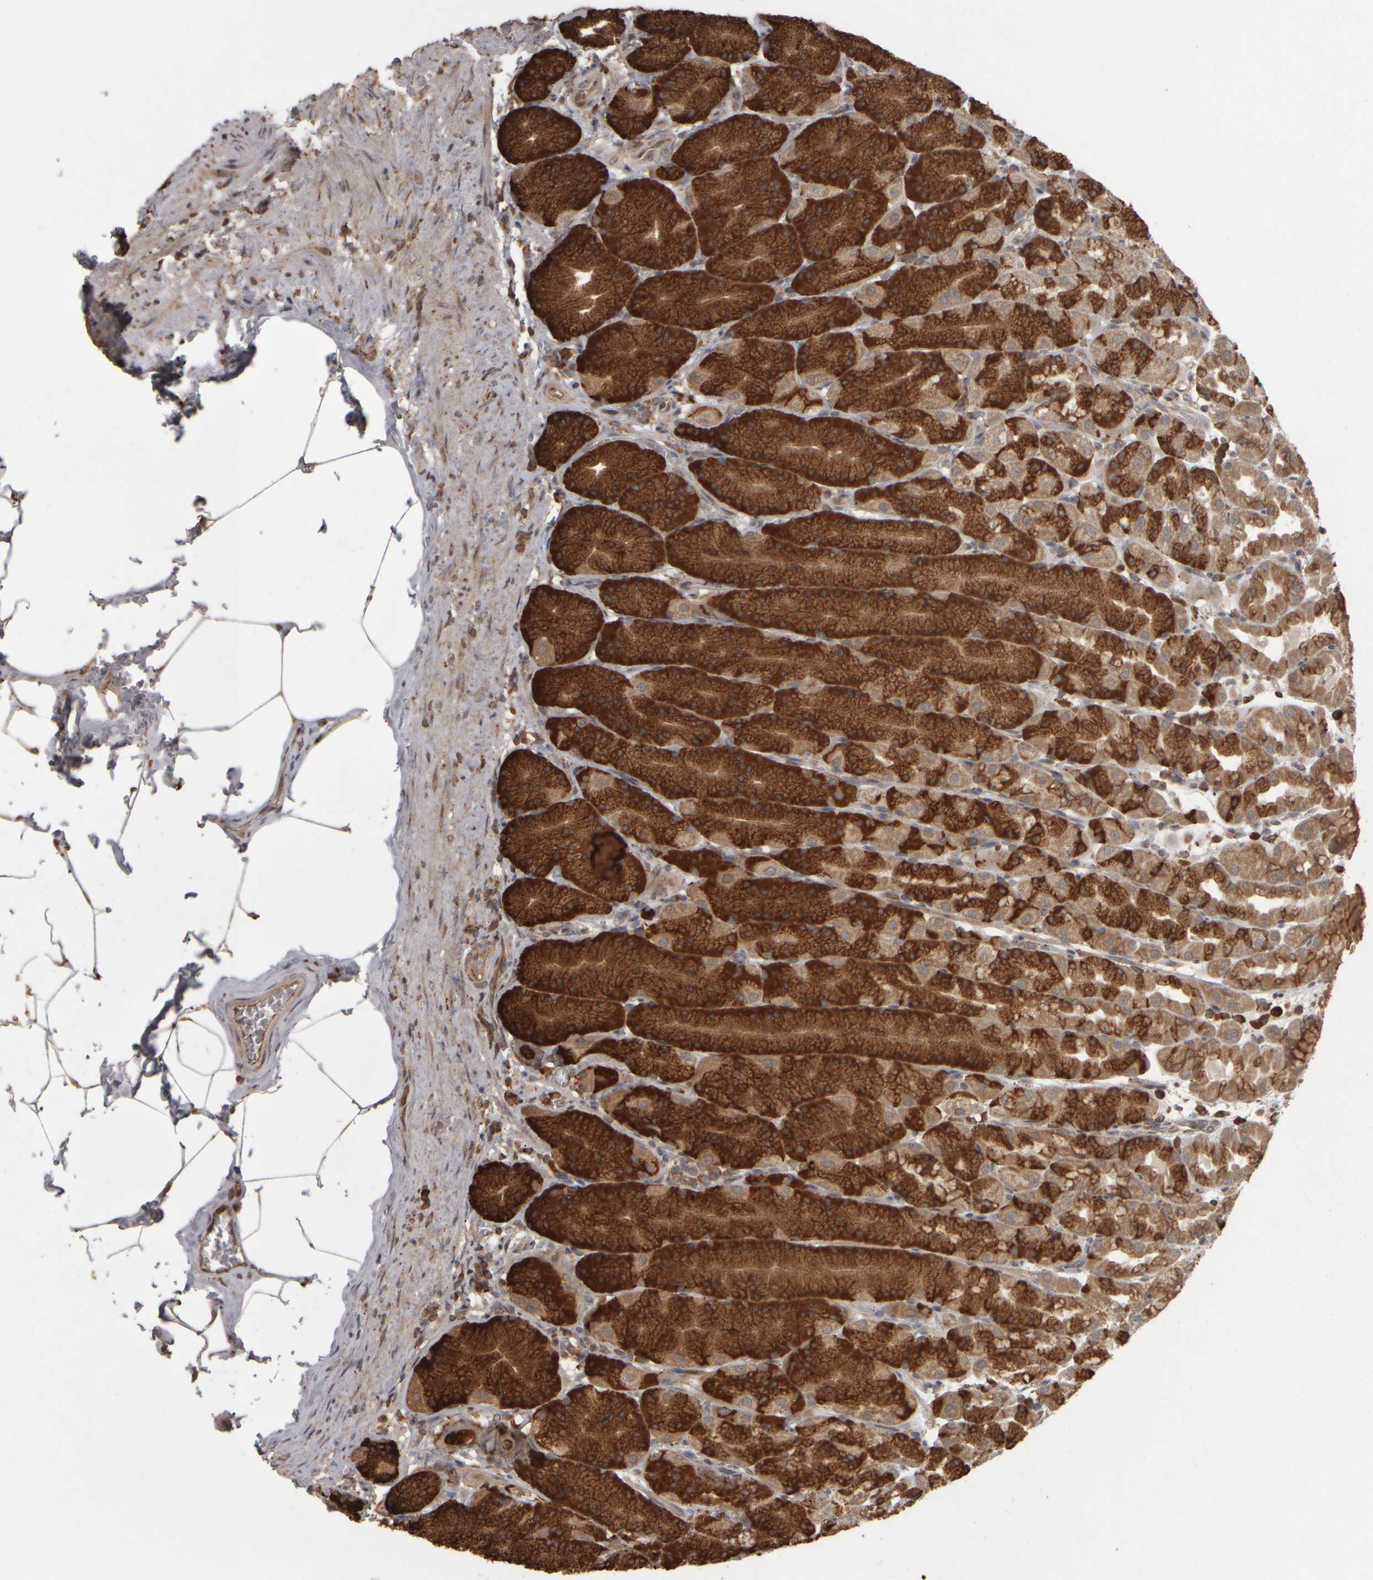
{"staining": {"intensity": "strong", "quantity": ">75%", "location": "cytoplasmic/membranous"}, "tissue": "stomach", "cell_type": "Glandular cells", "image_type": "normal", "snomed": [{"axis": "morphology", "description": "Normal tissue, NOS"}, {"axis": "topography", "description": "Stomach"}], "caption": "DAB immunohistochemical staining of normal stomach displays strong cytoplasmic/membranous protein expression in about >75% of glandular cells.", "gene": "AGBL3", "patient": {"sex": "male", "age": 42}}